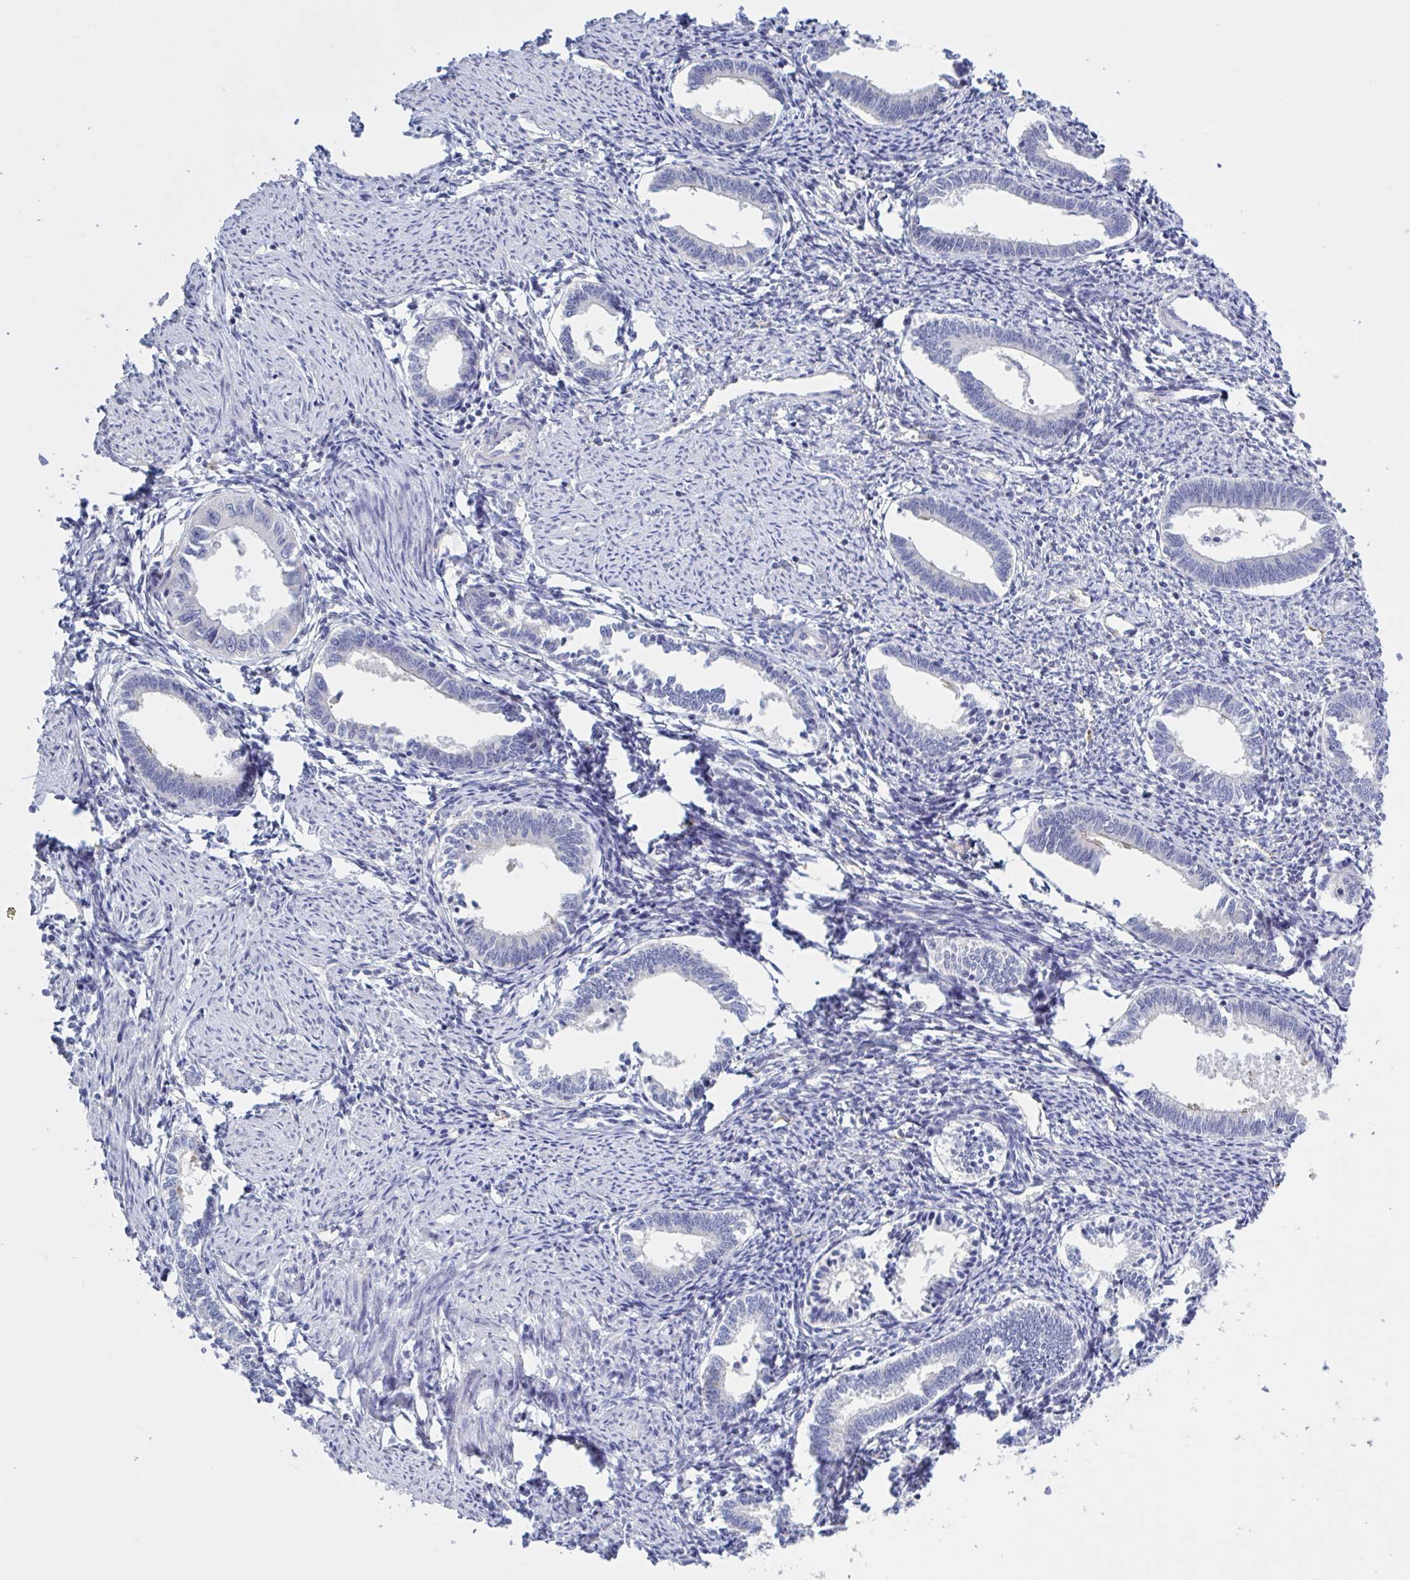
{"staining": {"intensity": "negative", "quantity": "none", "location": "none"}, "tissue": "endometrium", "cell_type": "Cells in endometrial stroma", "image_type": "normal", "snomed": [{"axis": "morphology", "description": "Normal tissue, NOS"}, {"axis": "topography", "description": "Endometrium"}], "caption": "Cells in endometrial stroma show no significant expression in benign endometrium. Nuclei are stained in blue.", "gene": "ST14", "patient": {"sex": "female", "age": 41}}